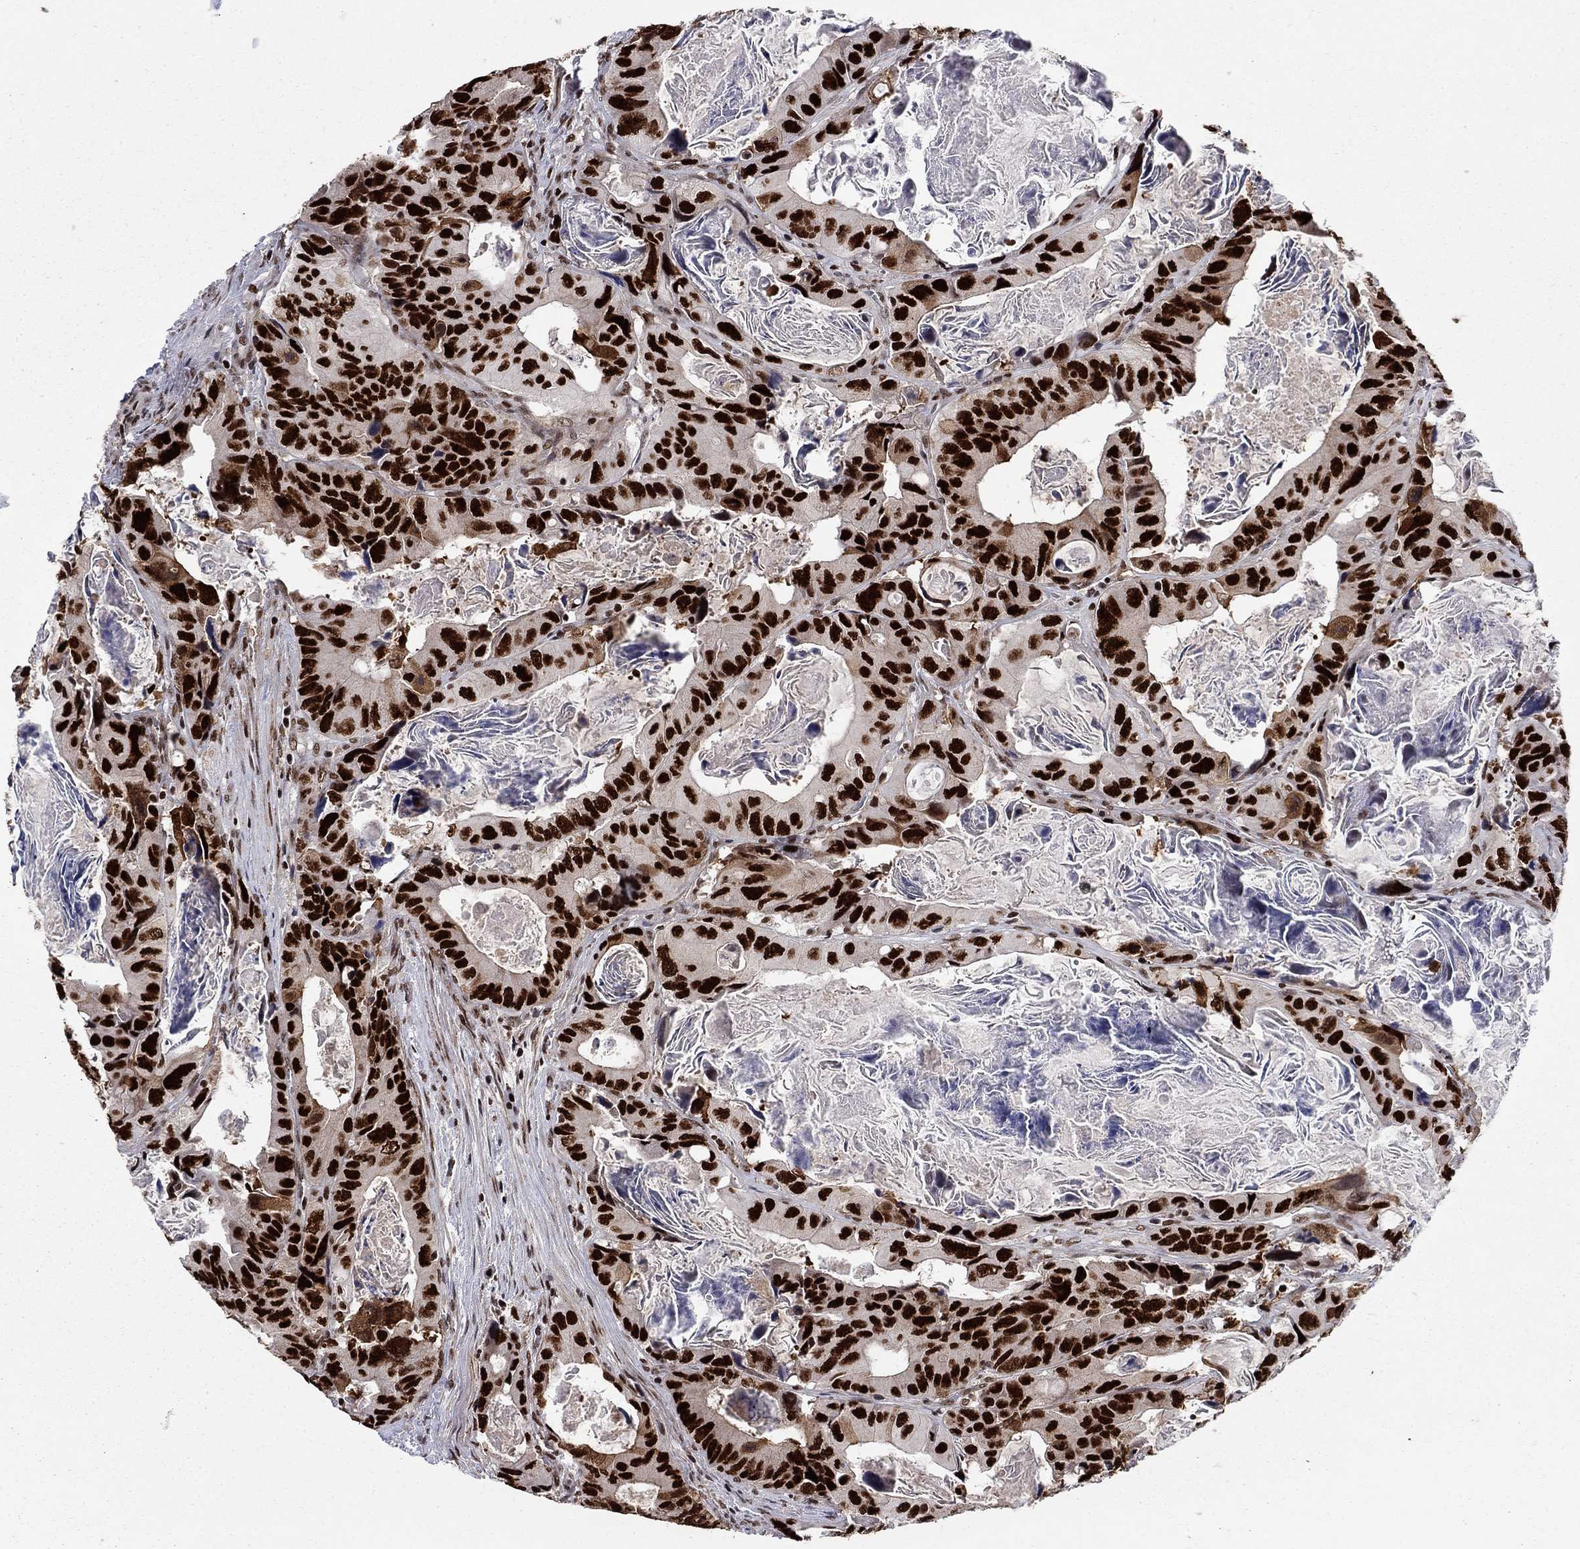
{"staining": {"intensity": "strong", "quantity": ">75%", "location": "nuclear"}, "tissue": "colorectal cancer", "cell_type": "Tumor cells", "image_type": "cancer", "snomed": [{"axis": "morphology", "description": "Adenocarcinoma, NOS"}, {"axis": "topography", "description": "Rectum"}], "caption": "Protein staining of colorectal cancer (adenocarcinoma) tissue reveals strong nuclear expression in approximately >75% of tumor cells.", "gene": "RPRD1B", "patient": {"sex": "male", "age": 64}}